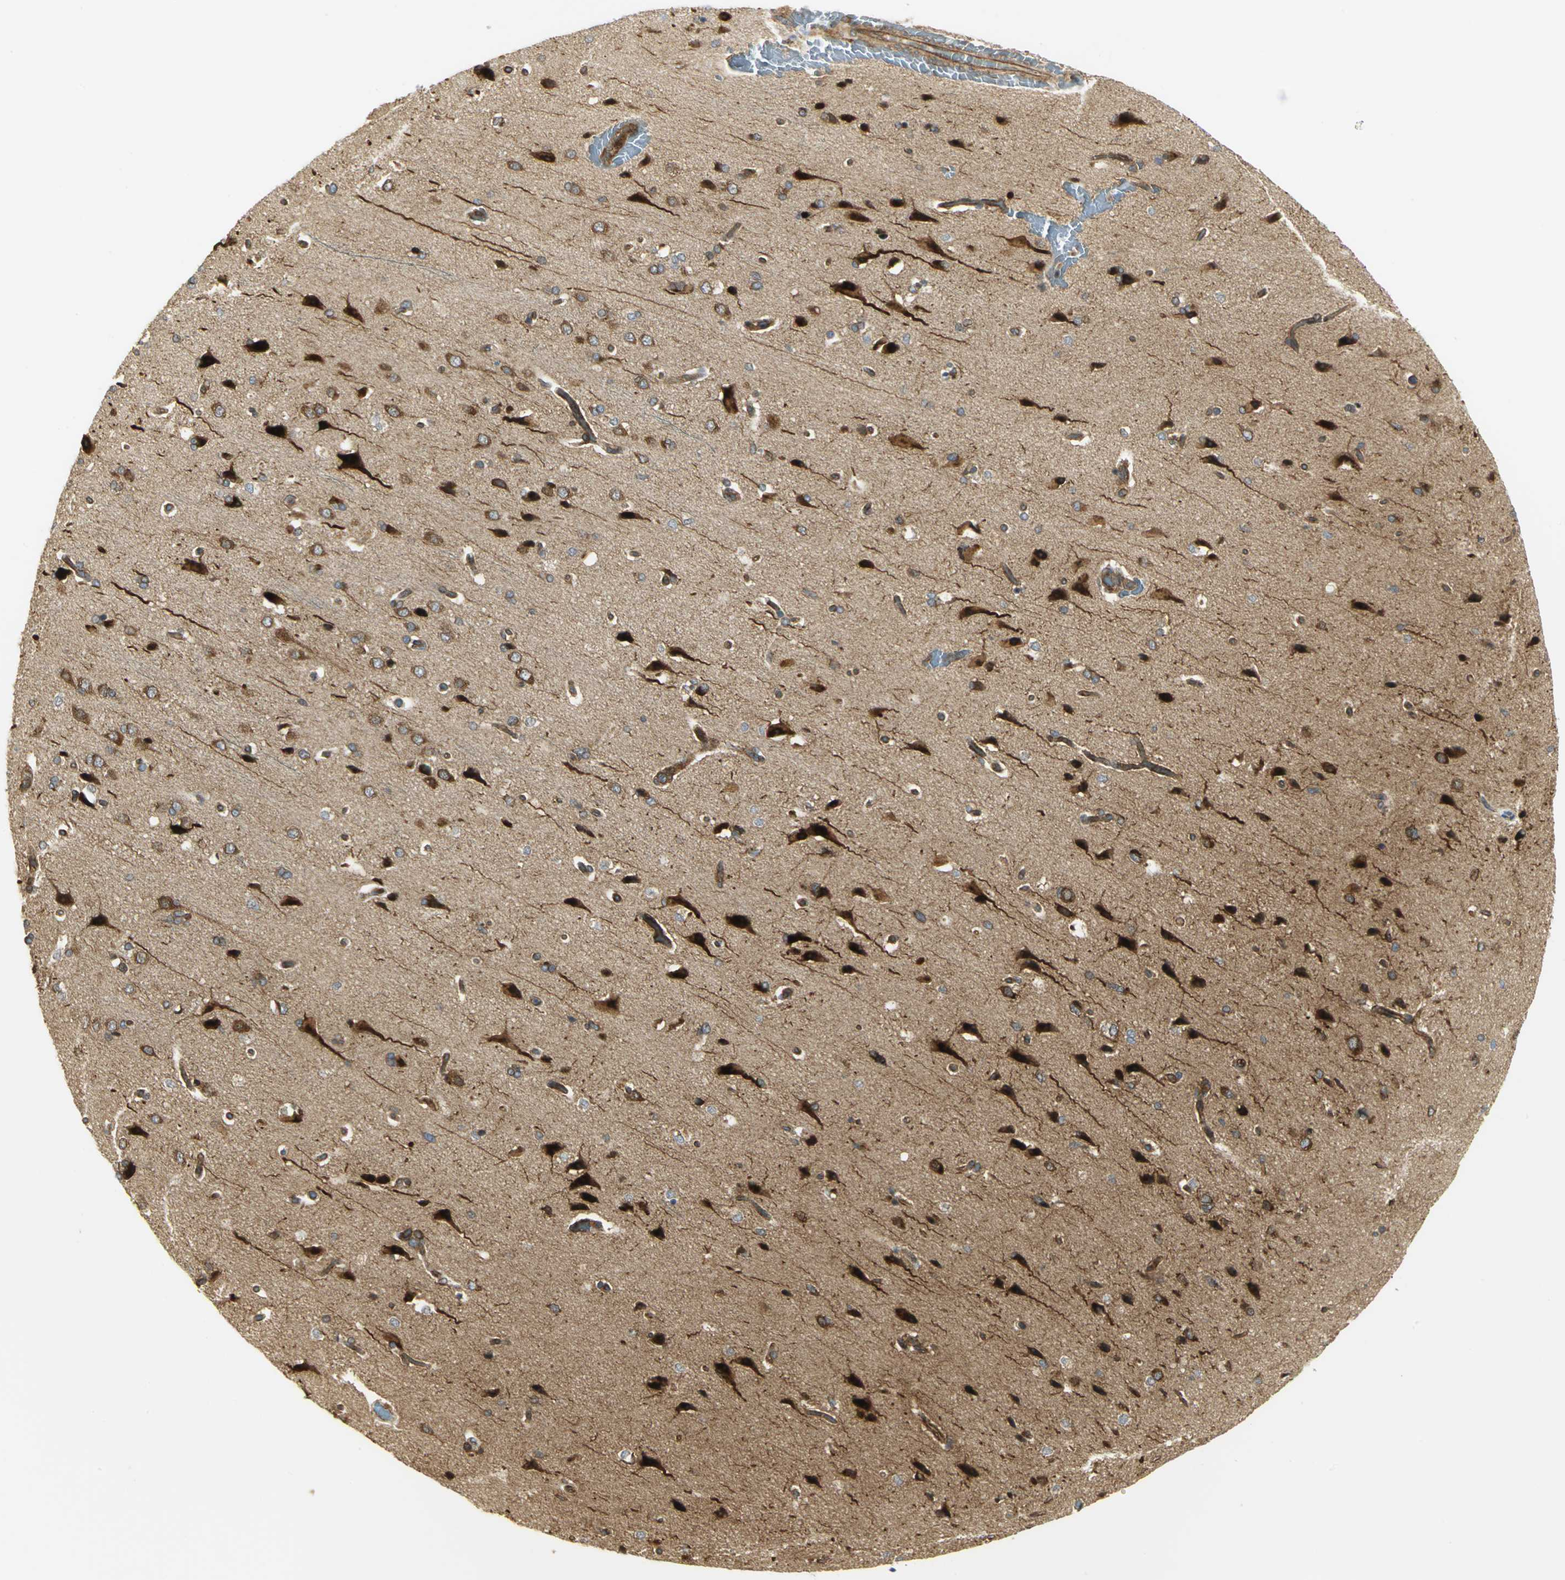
{"staining": {"intensity": "moderate", "quantity": ">75%", "location": "cytoplasmic/membranous"}, "tissue": "cerebral cortex", "cell_type": "Endothelial cells", "image_type": "normal", "snomed": [{"axis": "morphology", "description": "Normal tissue, NOS"}, {"axis": "topography", "description": "Cerebral cortex"}], "caption": "Human cerebral cortex stained with a protein marker reveals moderate staining in endothelial cells.", "gene": "EEA1", "patient": {"sex": "male", "age": 62}}